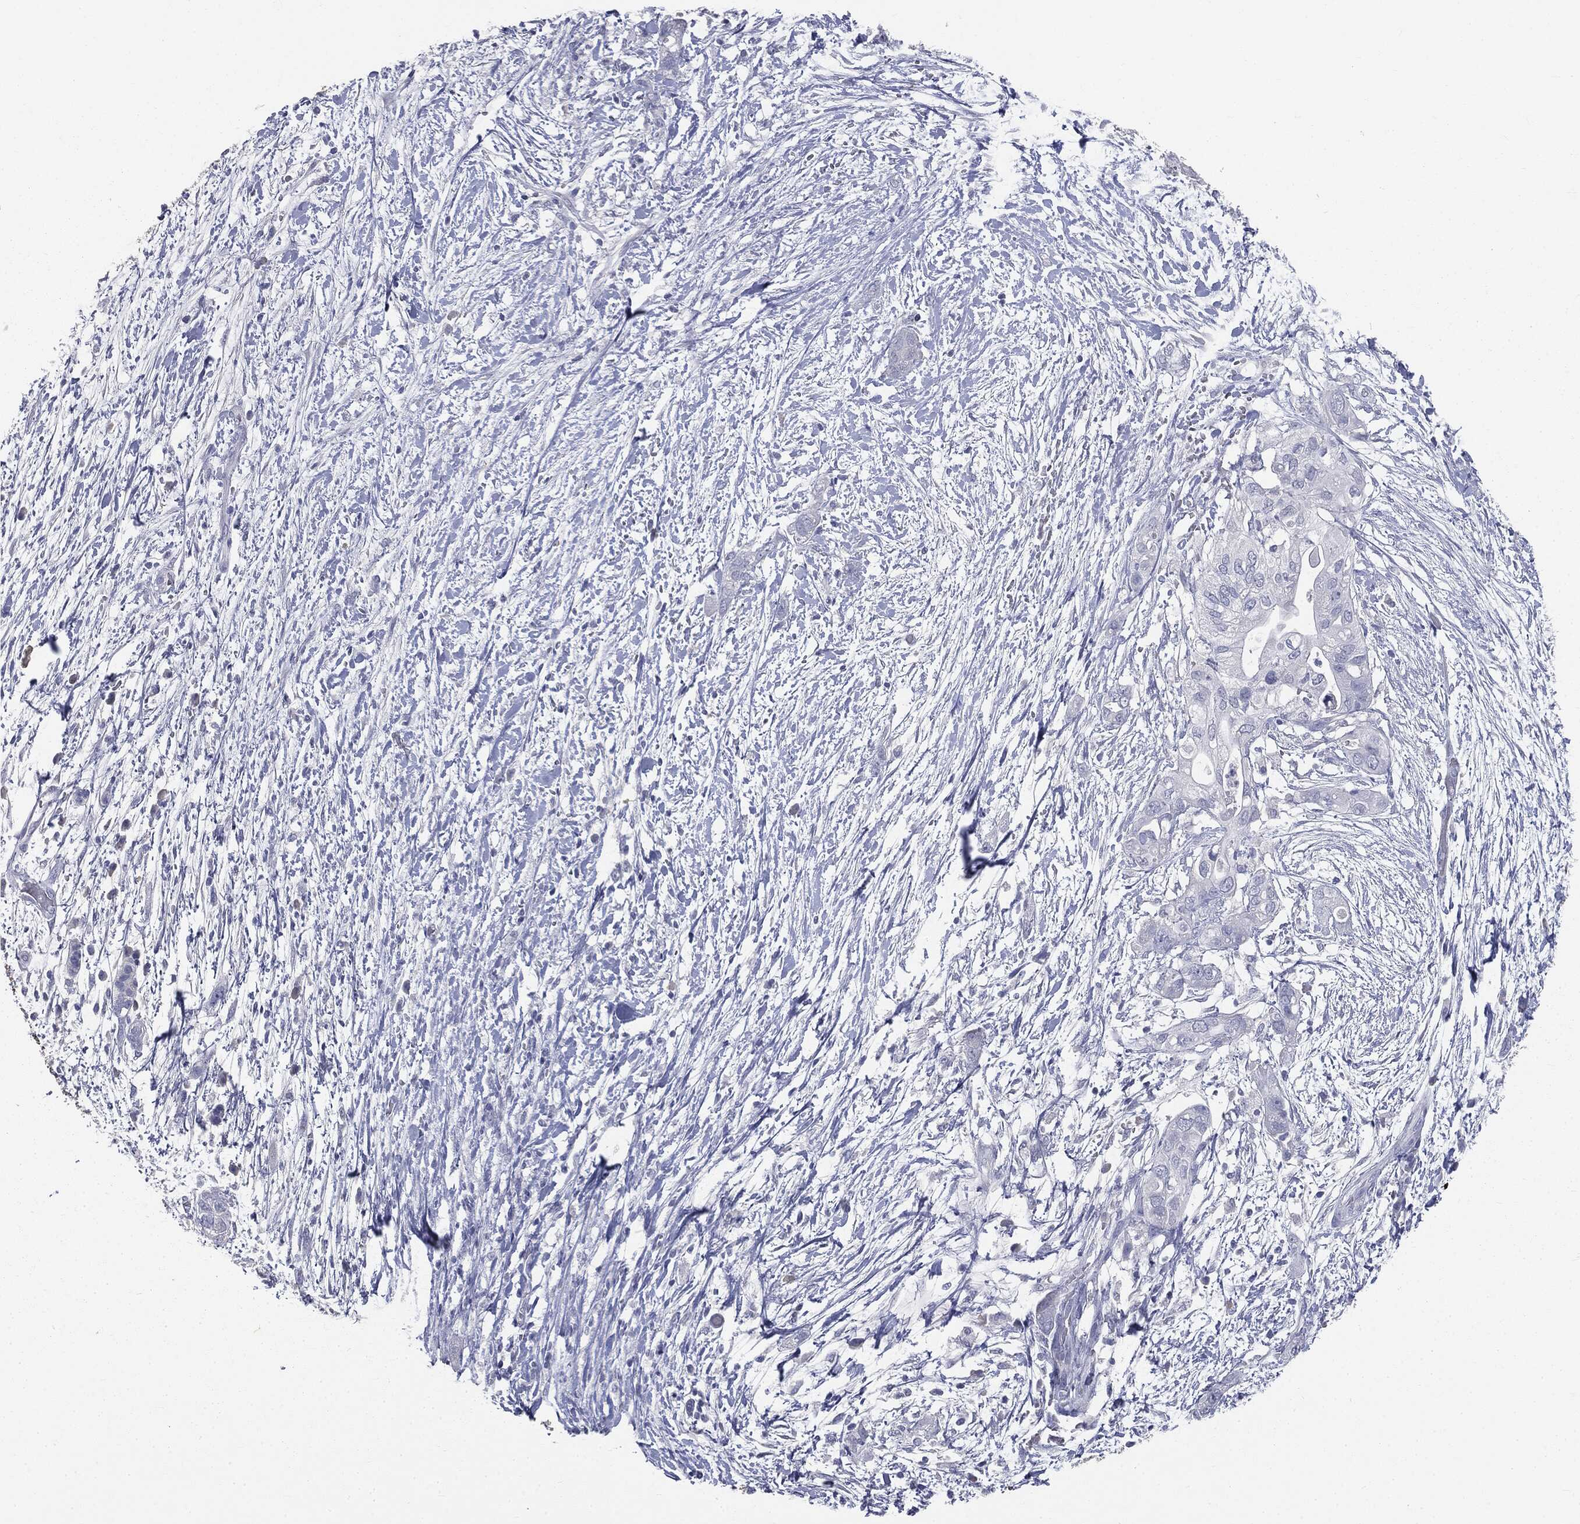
{"staining": {"intensity": "negative", "quantity": "none", "location": "none"}, "tissue": "pancreatic cancer", "cell_type": "Tumor cells", "image_type": "cancer", "snomed": [{"axis": "morphology", "description": "Adenocarcinoma, NOS"}, {"axis": "topography", "description": "Pancreas"}], "caption": "DAB immunohistochemical staining of pancreatic cancer (adenocarcinoma) displays no significant expression in tumor cells. (DAB immunohistochemistry, high magnification).", "gene": "AFP", "patient": {"sex": "female", "age": 72}}